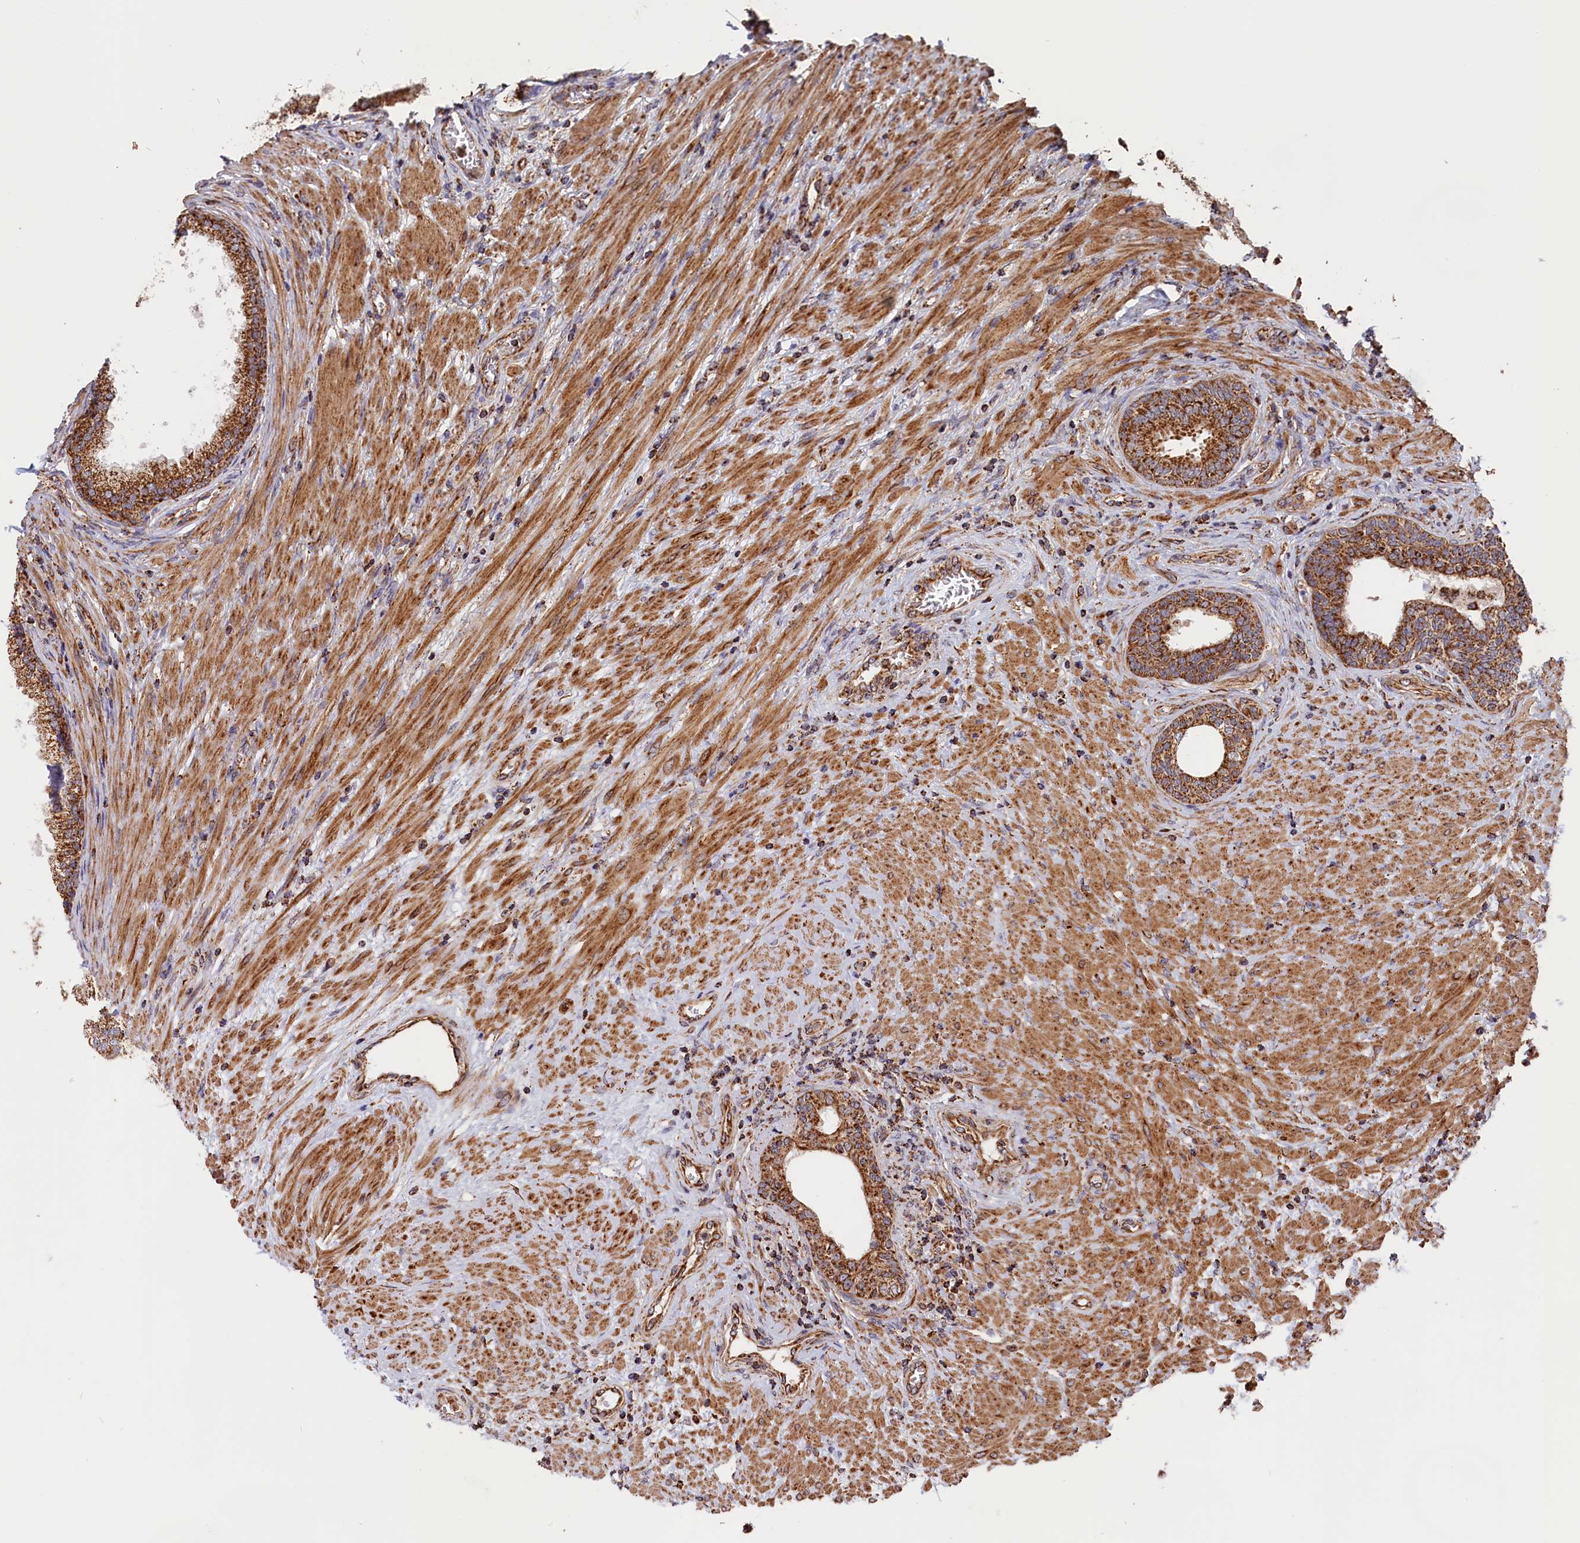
{"staining": {"intensity": "strong", "quantity": ">75%", "location": "cytoplasmic/membranous"}, "tissue": "prostate", "cell_type": "Glandular cells", "image_type": "normal", "snomed": [{"axis": "morphology", "description": "Normal tissue, NOS"}, {"axis": "topography", "description": "Prostate"}], "caption": "Unremarkable prostate displays strong cytoplasmic/membranous staining in about >75% of glandular cells, visualized by immunohistochemistry.", "gene": "MACROD1", "patient": {"sex": "male", "age": 76}}